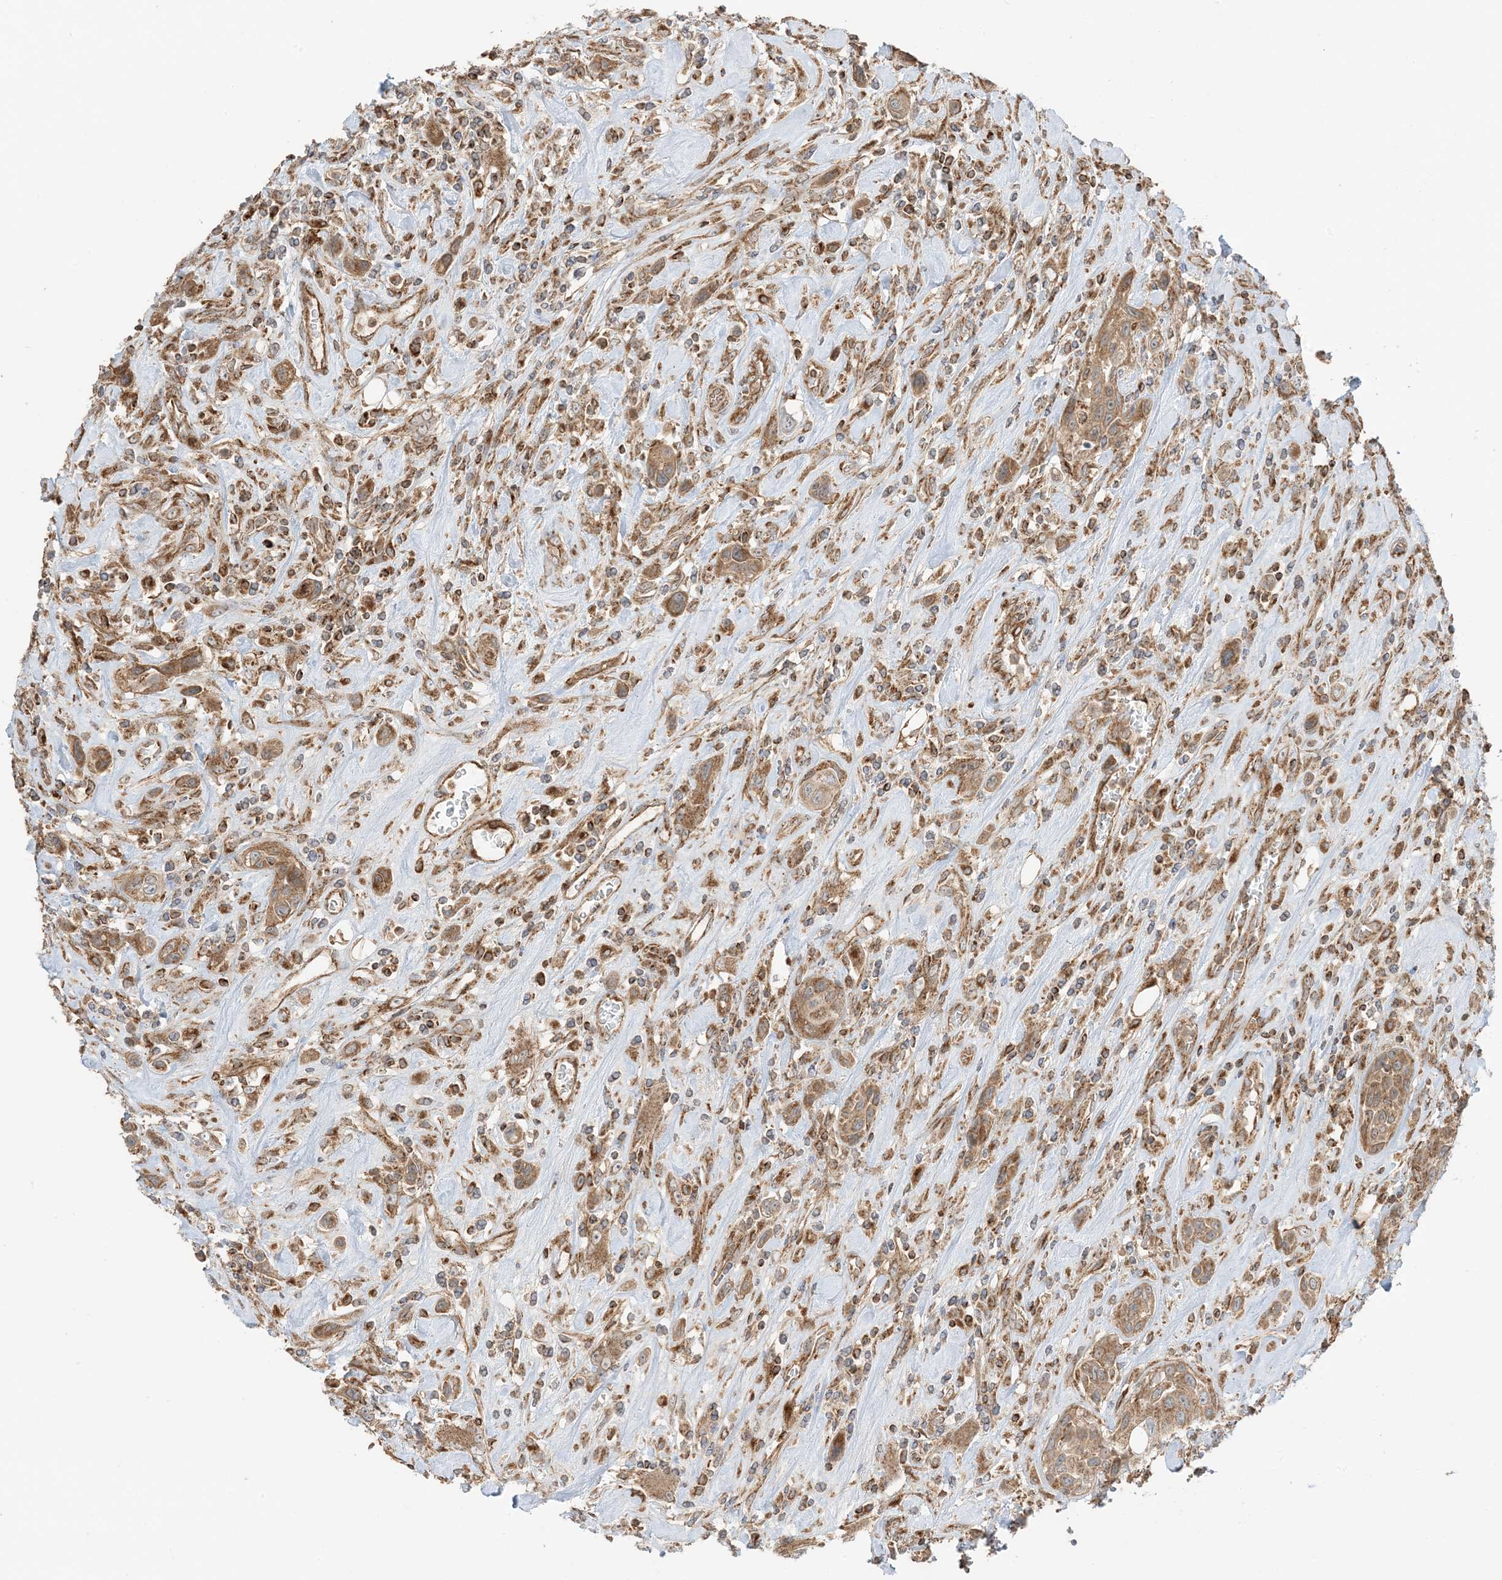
{"staining": {"intensity": "strong", "quantity": ">75%", "location": "cytoplasmic/membranous"}, "tissue": "urothelial cancer", "cell_type": "Tumor cells", "image_type": "cancer", "snomed": [{"axis": "morphology", "description": "Urothelial carcinoma, High grade"}, {"axis": "topography", "description": "Urinary bladder"}], "caption": "Protein staining of high-grade urothelial carcinoma tissue exhibits strong cytoplasmic/membranous expression in approximately >75% of tumor cells.", "gene": "N4BP3", "patient": {"sex": "male", "age": 50}}